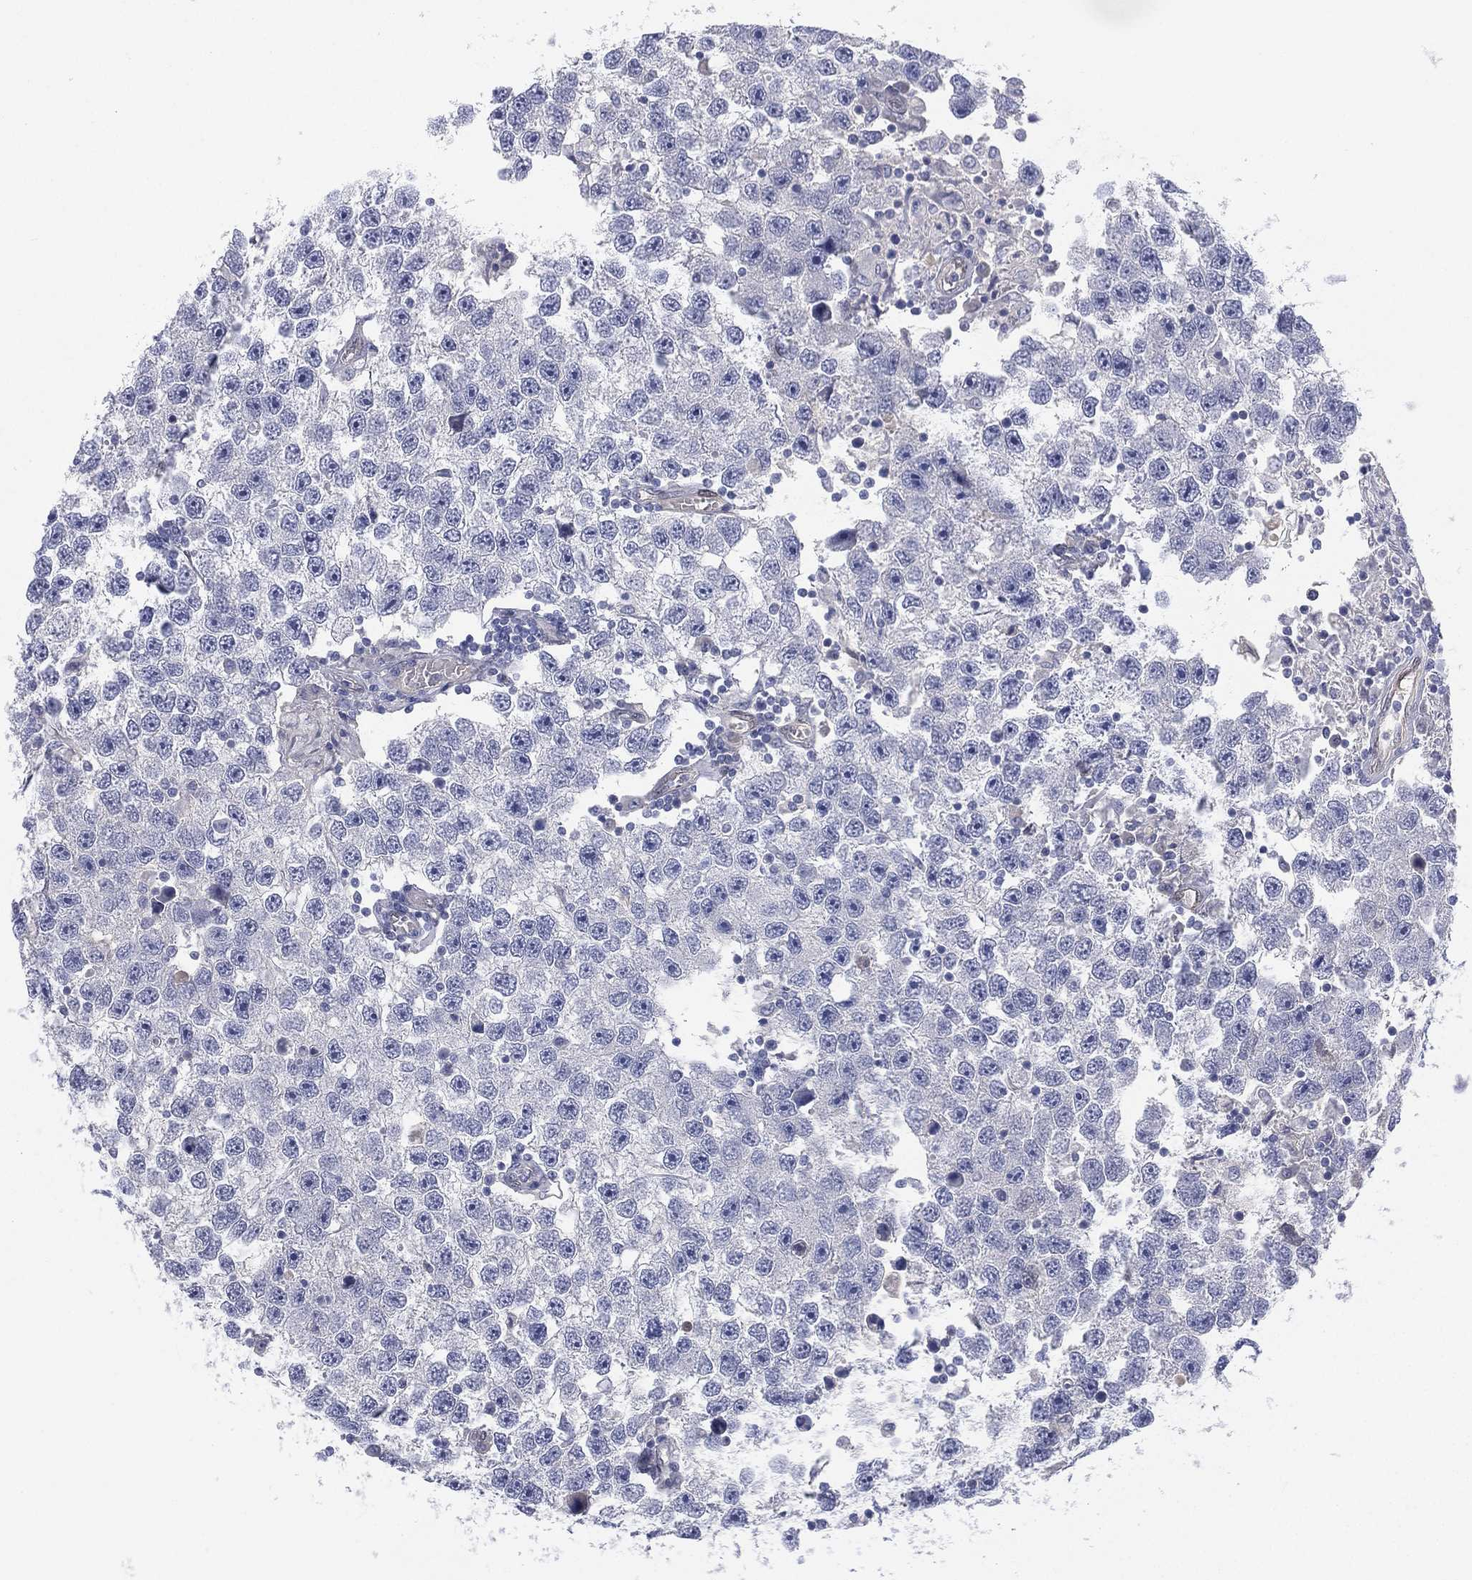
{"staining": {"intensity": "negative", "quantity": "none", "location": "none"}, "tissue": "testis cancer", "cell_type": "Tumor cells", "image_type": "cancer", "snomed": [{"axis": "morphology", "description": "Seminoma, NOS"}, {"axis": "topography", "description": "Testis"}], "caption": "Tumor cells show no significant expression in seminoma (testis).", "gene": "DDAH1", "patient": {"sex": "male", "age": 26}}